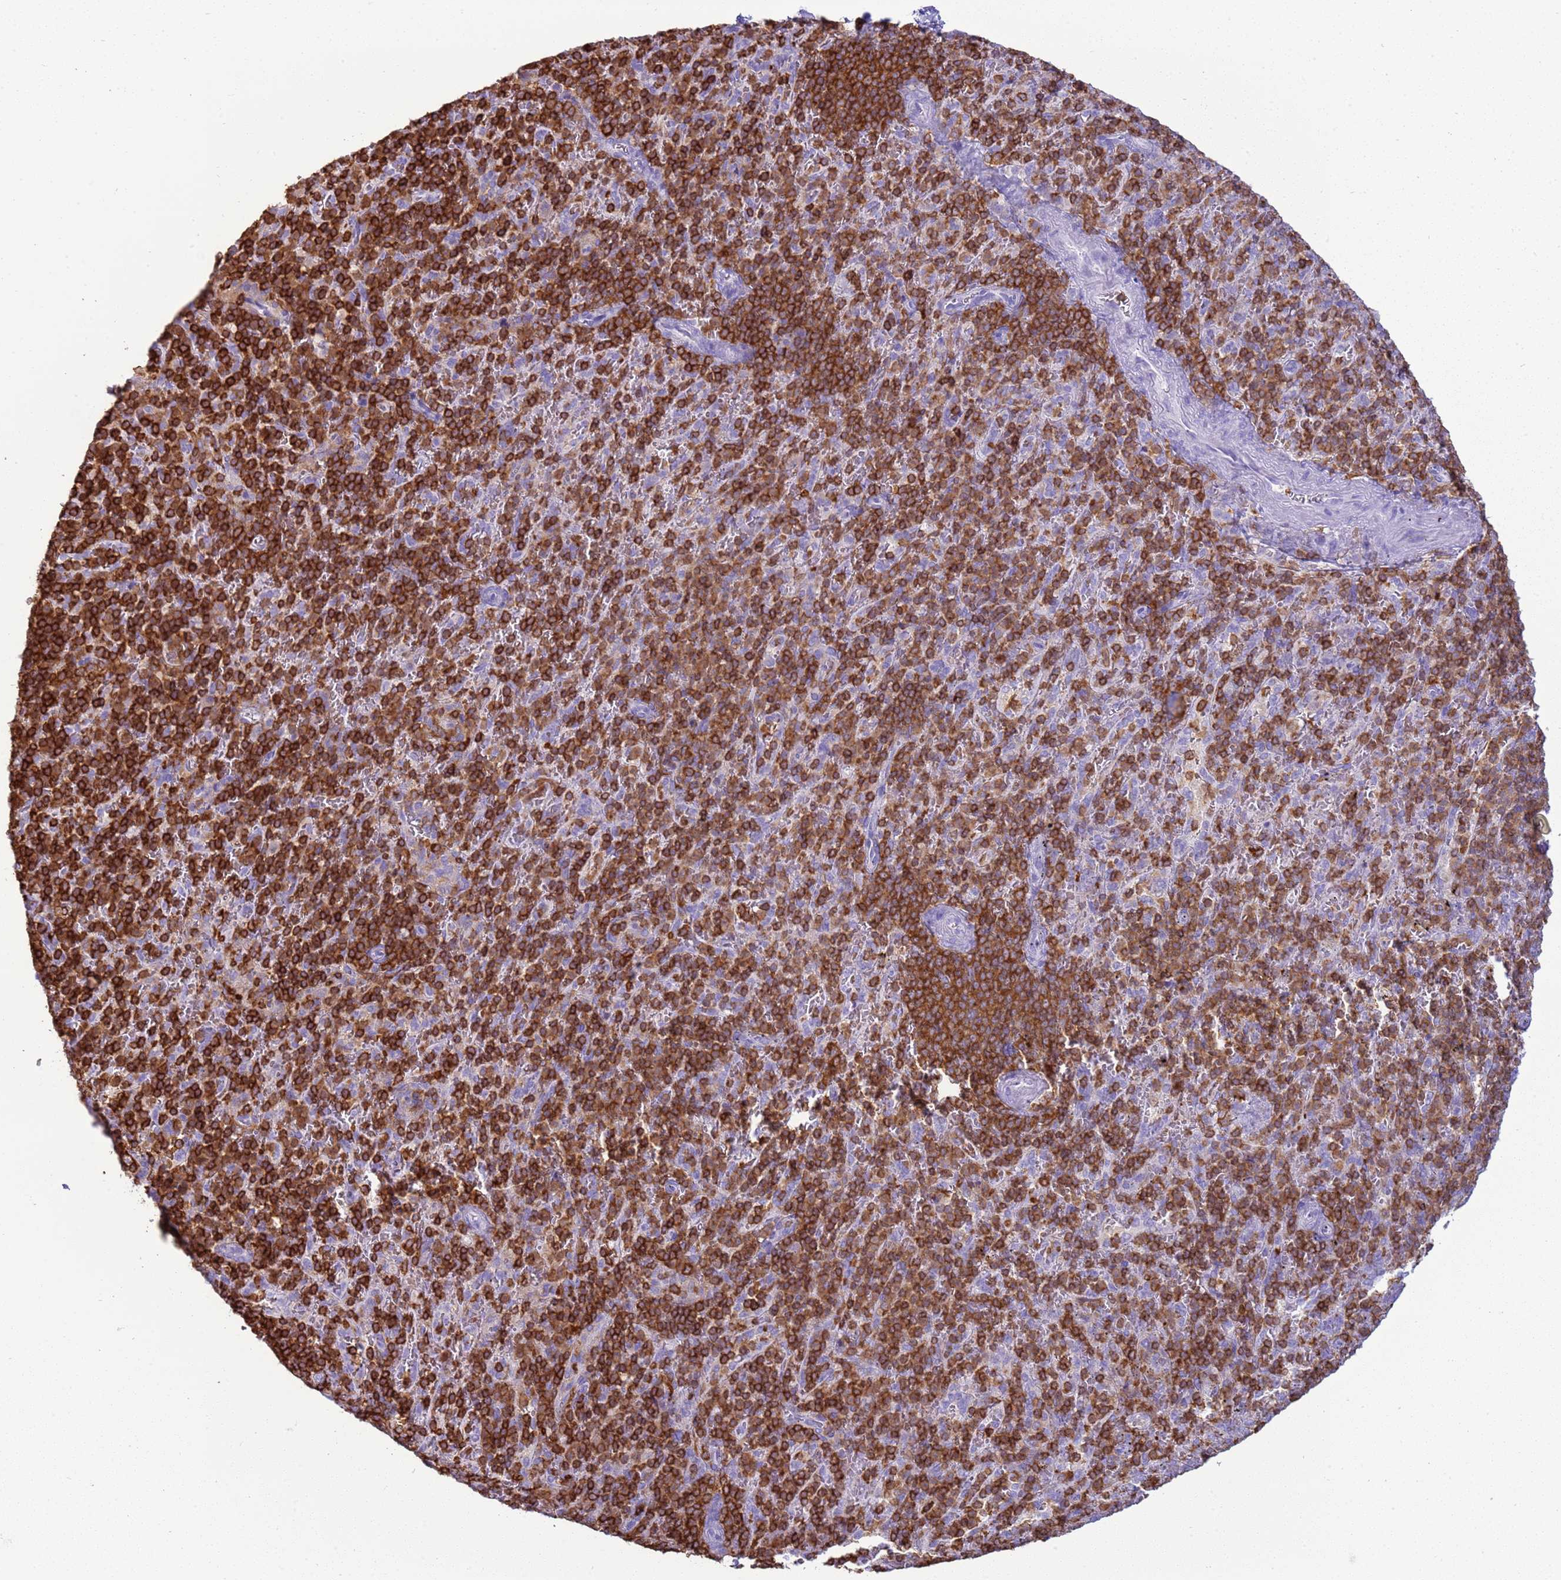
{"staining": {"intensity": "strong", "quantity": "25%-75%", "location": "cytoplasmic/membranous"}, "tissue": "spleen", "cell_type": "Cells in red pulp", "image_type": "normal", "snomed": [{"axis": "morphology", "description": "Normal tissue, NOS"}, {"axis": "topography", "description": "Spleen"}], "caption": "DAB immunohistochemical staining of normal spleen demonstrates strong cytoplasmic/membranous protein expression in approximately 25%-75% of cells in red pulp.", "gene": "IRF5", "patient": {"sex": "male", "age": 82}}